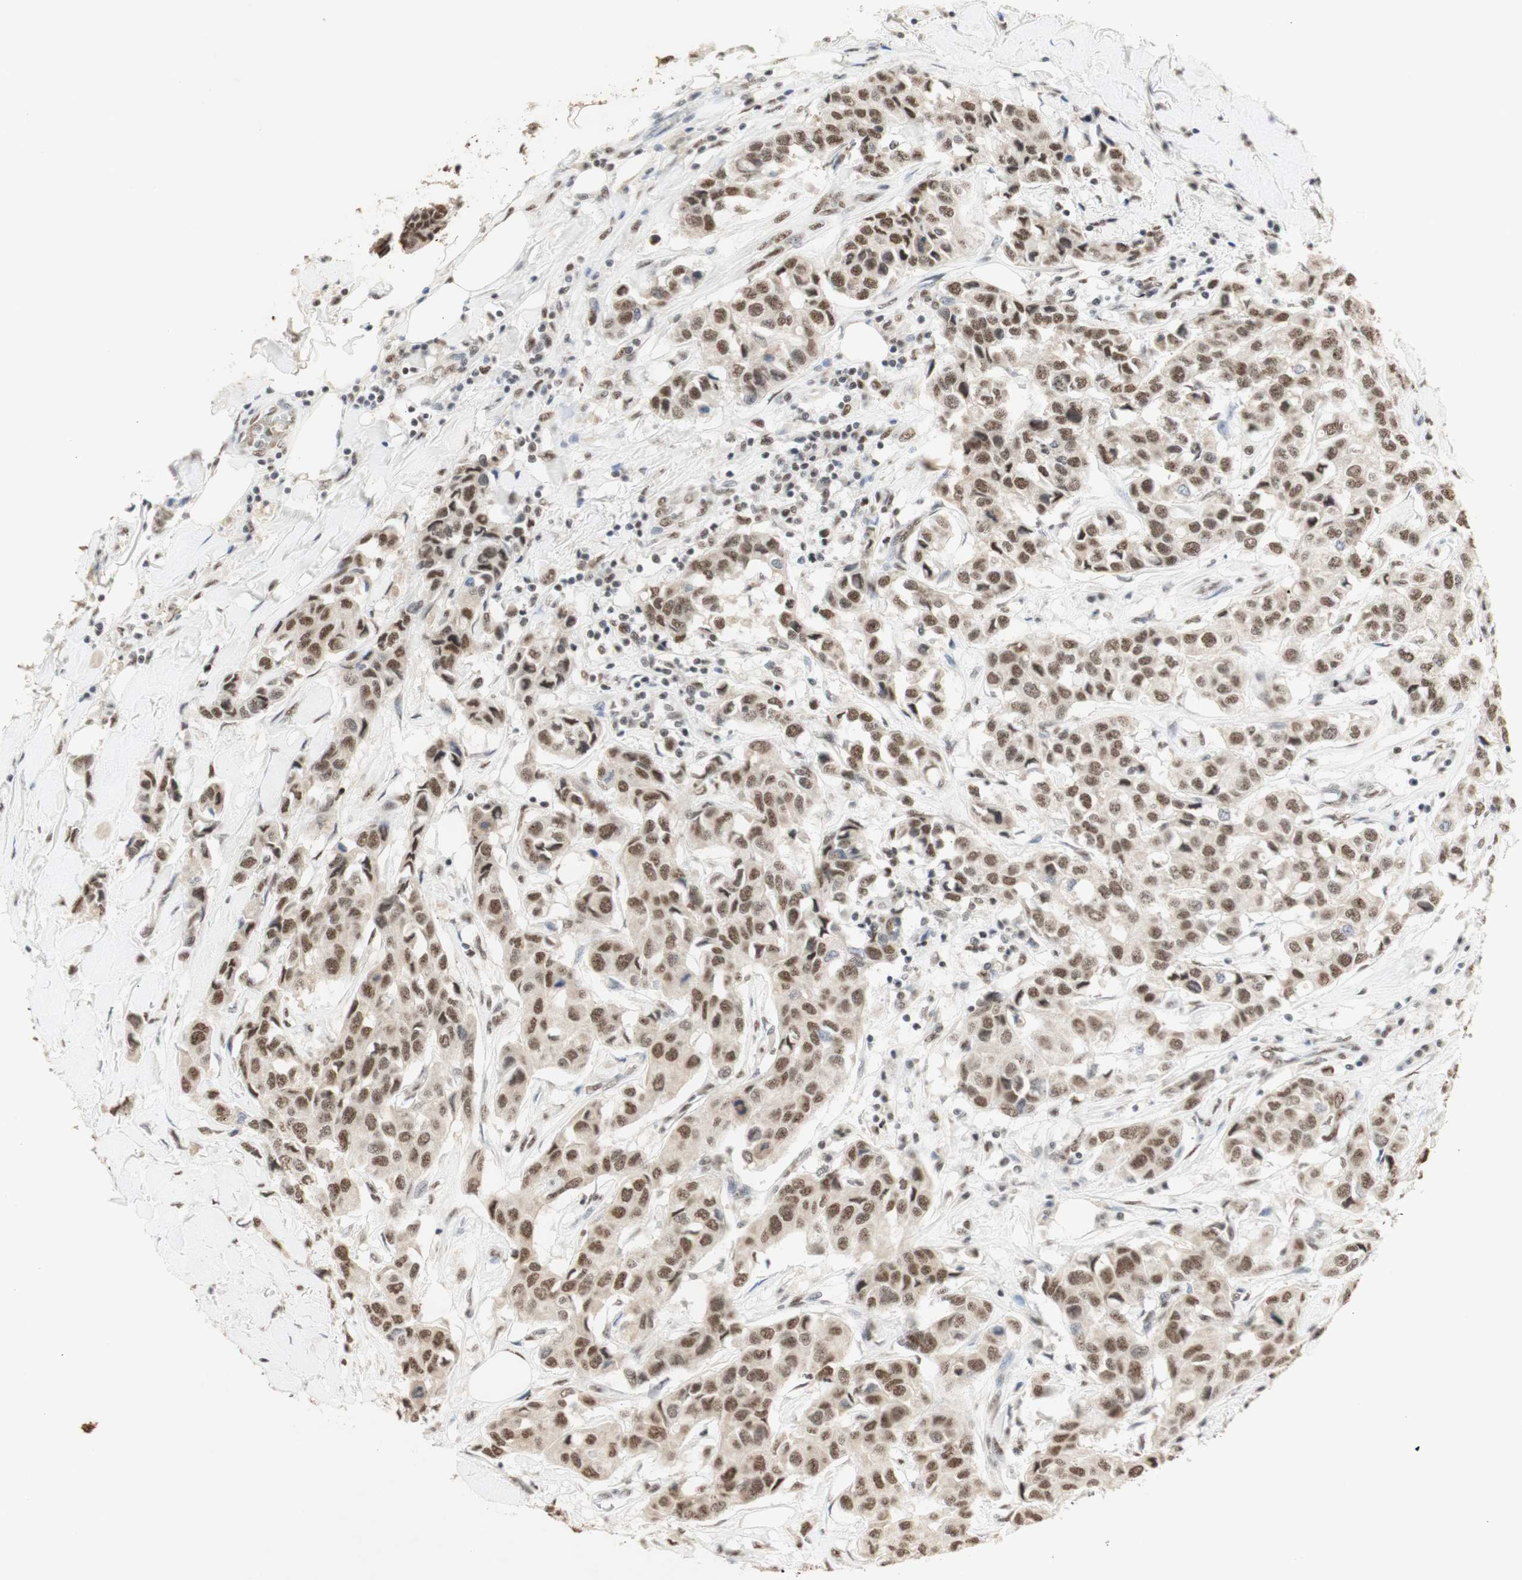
{"staining": {"intensity": "moderate", "quantity": ">75%", "location": "nuclear"}, "tissue": "breast cancer", "cell_type": "Tumor cells", "image_type": "cancer", "snomed": [{"axis": "morphology", "description": "Duct carcinoma"}, {"axis": "topography", "description": "Breast"}], "caption": "A high-resolution micrograph shows immunohistochemistry staining of breast cancer (infiltrating ductal carcinoma), which shows moderate nuclear expression in about >75% of tumor cells. (Stains: DAB in brown, nuclei in blue, Microscopy: brightfield microscopy at high magnification).", "gene": "SNRPB", "patient": {"sex": "female", "age": 80}}